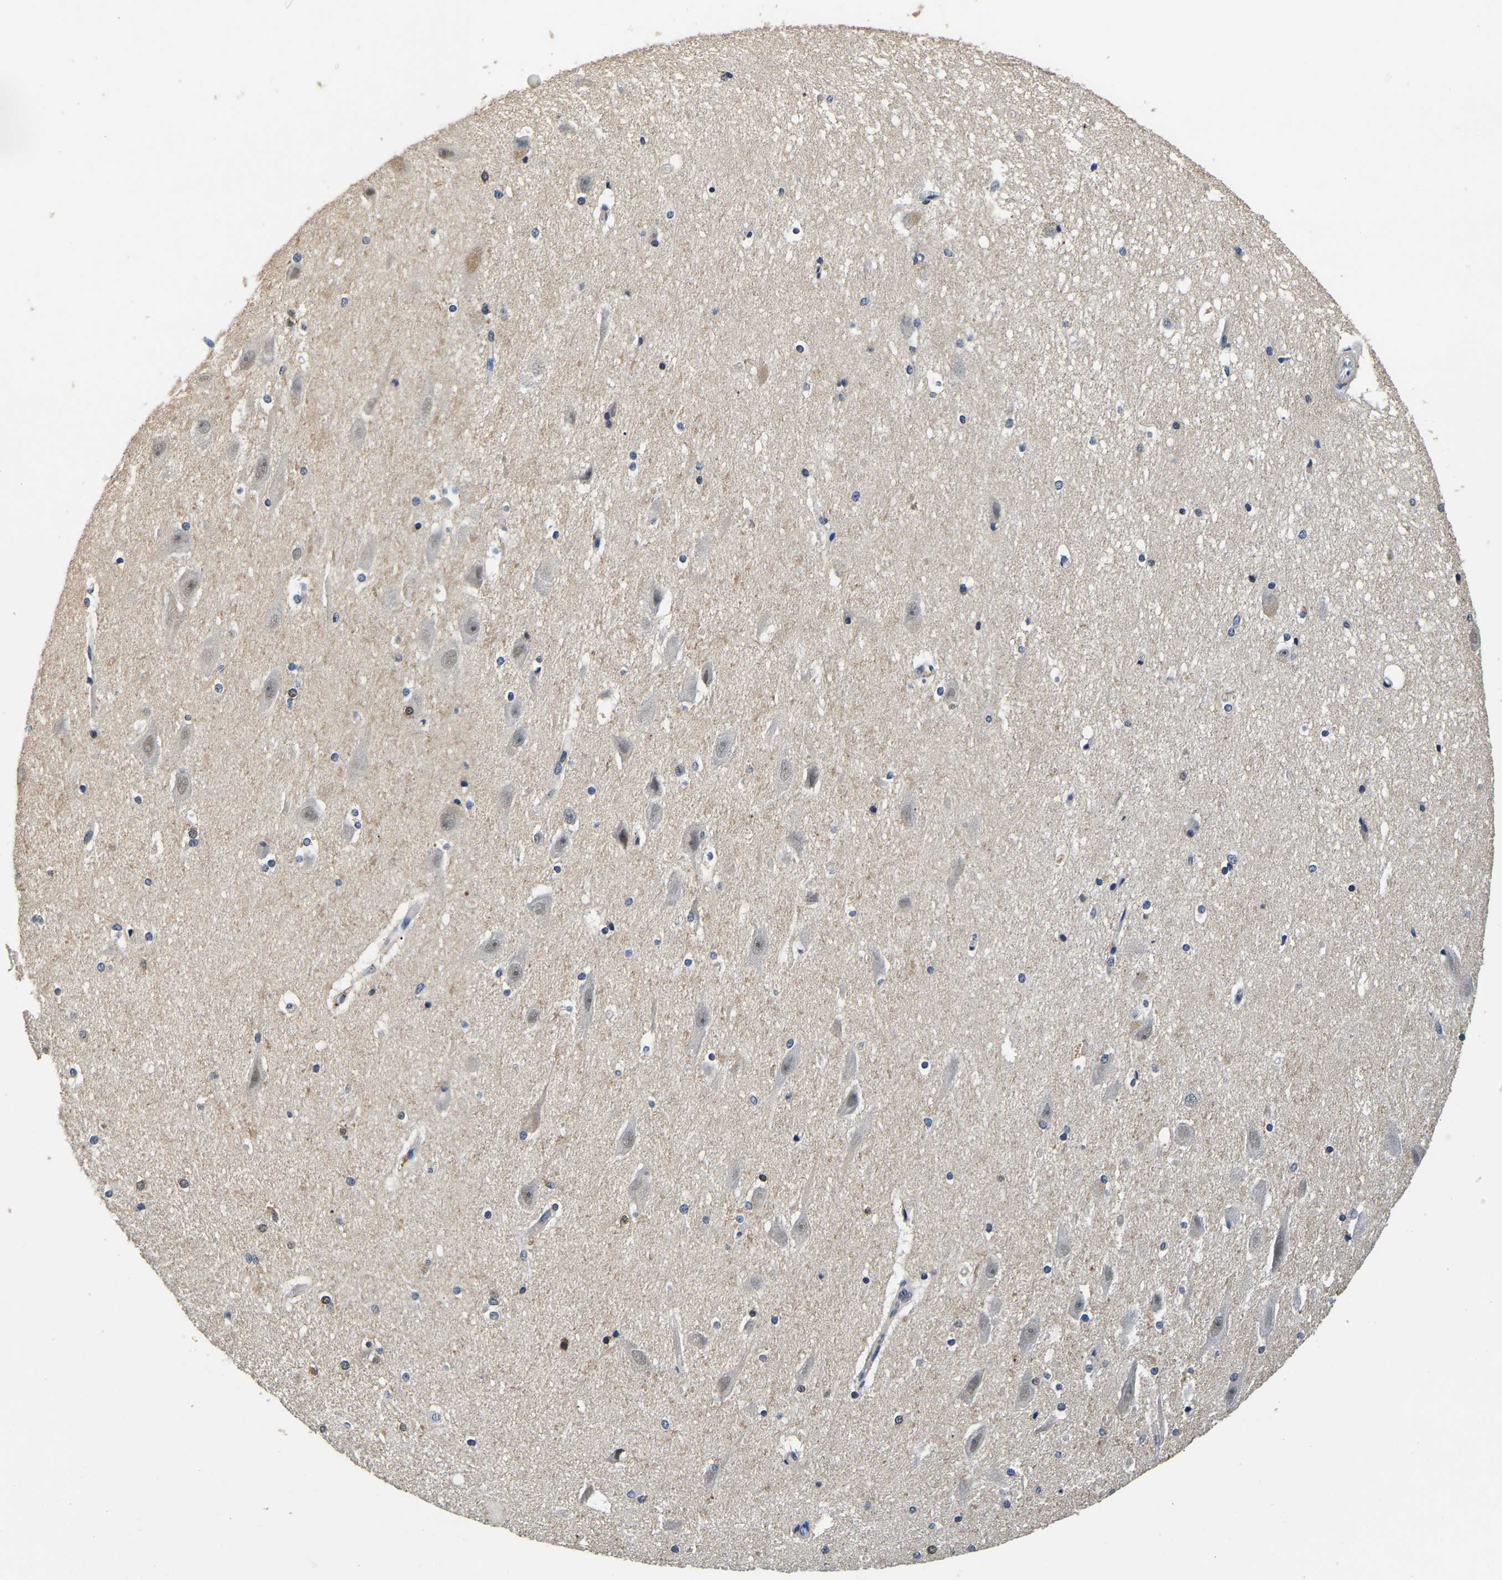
{"staining": {"intensity": "negative", "quantity": "none", "location": "none"}, "tissue": "hippocampus", "cell_type": "Glial cells", "image_type": "normal", "snomed": [{"axis": "morphology", "description": "Normal tissue, NOS"}, {"axis": "topography", "description": "Hippocampus"}], "caption": "Image shows no significant protein expression in glial cells of normal hippocampus. The staining was performed using DAB (3,3'-diaminobenzidine) to visualize the protein expression in brown, while the nuclei were stained in blue with hematoxylin (Magnification: 20x).", "gene": "RUVBL1", "patient": {"sex": "female", "age": 19}}